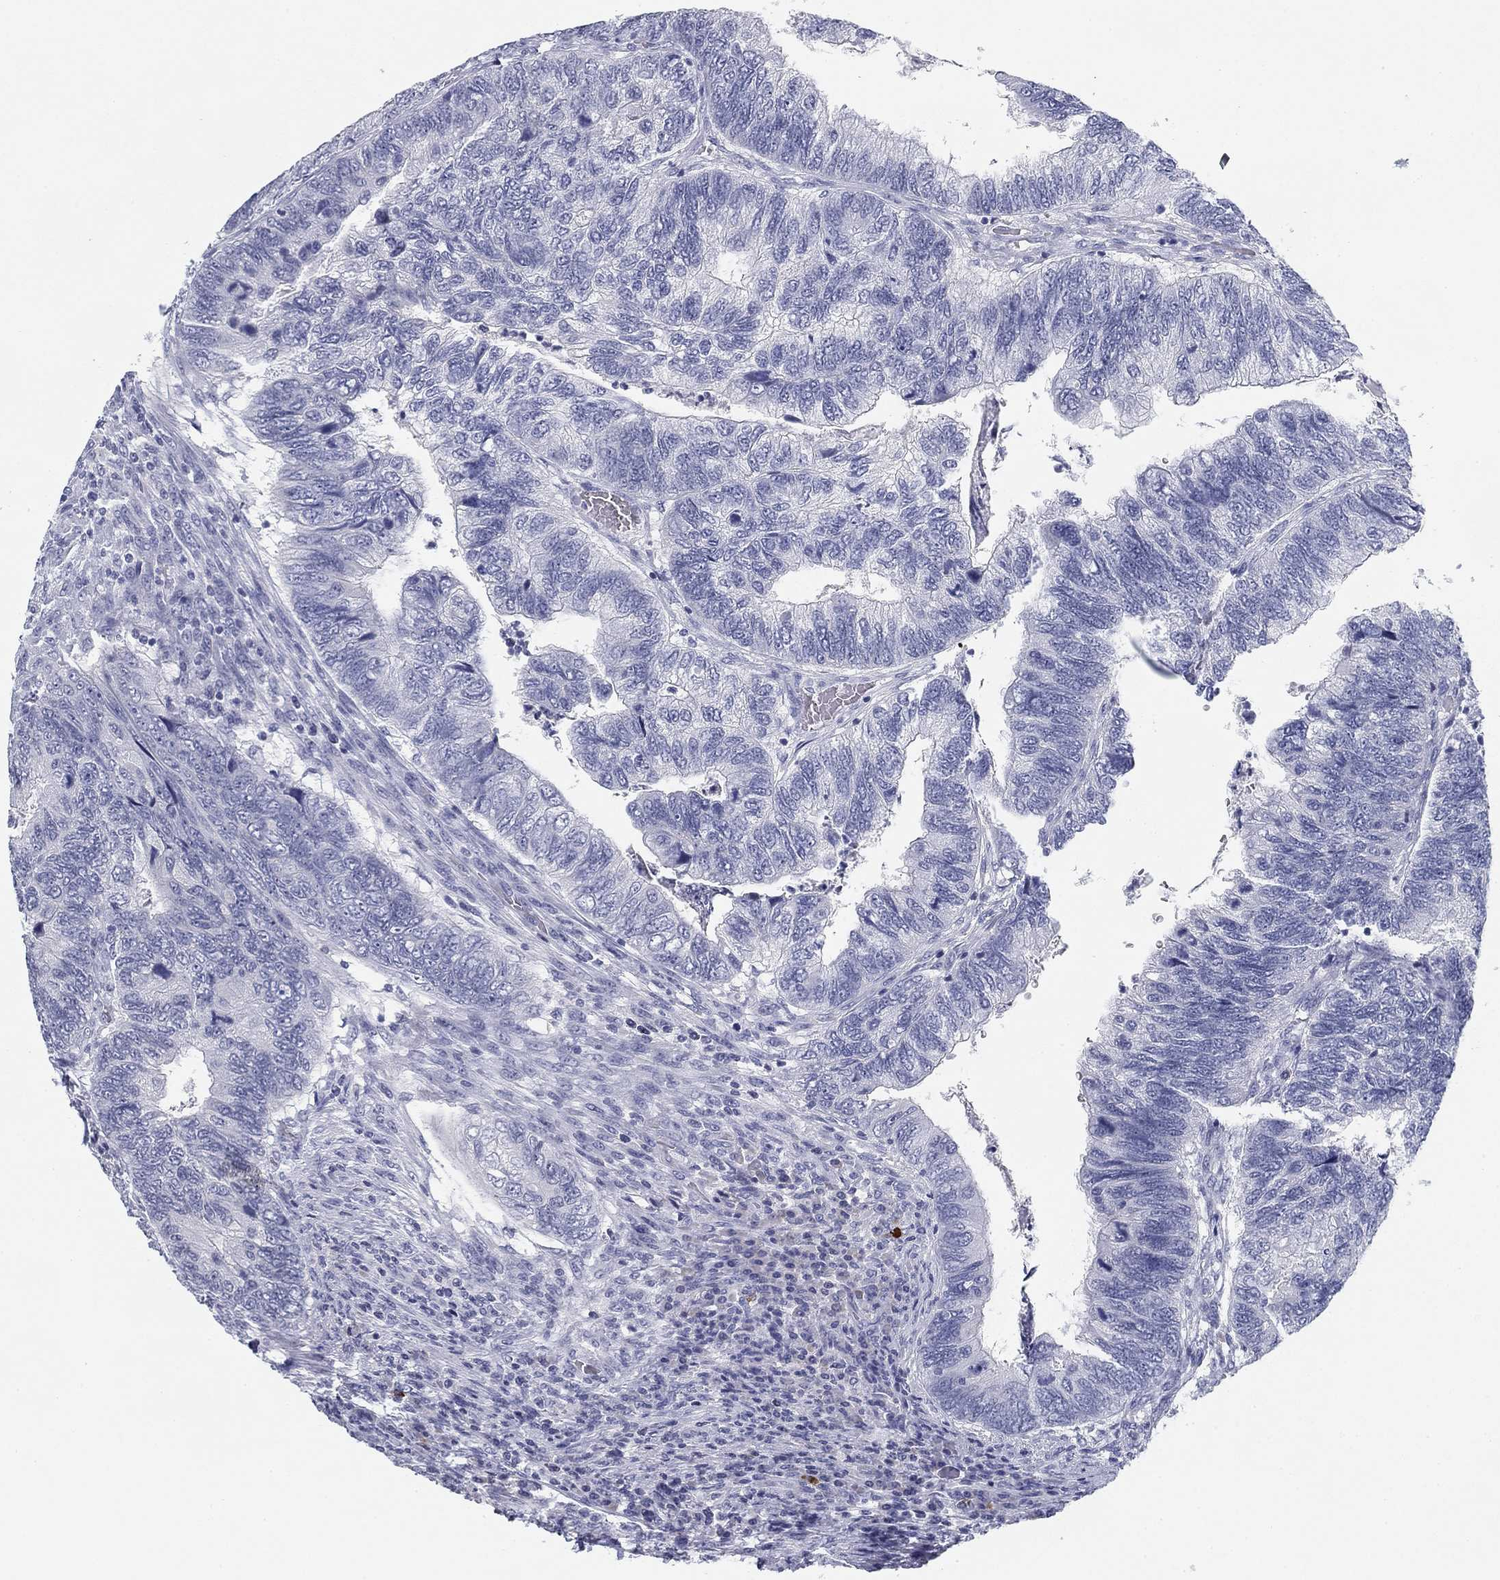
{"staining": {"intensity": "negative", "quantity": "none", "location": "none"}, "tissue": "colorectal cancer", "cell_type": "Tumor cells", "image_type": "cancer", "snomed": [{"axis": "morphology", "description": "Adenocarcinoma, NOS"}, {"axis": "topography", "description": "Colon"}], "caption": "This is an IHC photomicrograph of human adenocarcinoma (colorectal). There is no staining in tumor cells.", "gene": "CD79B", "patient": {"sex": "female", "age": 67}}